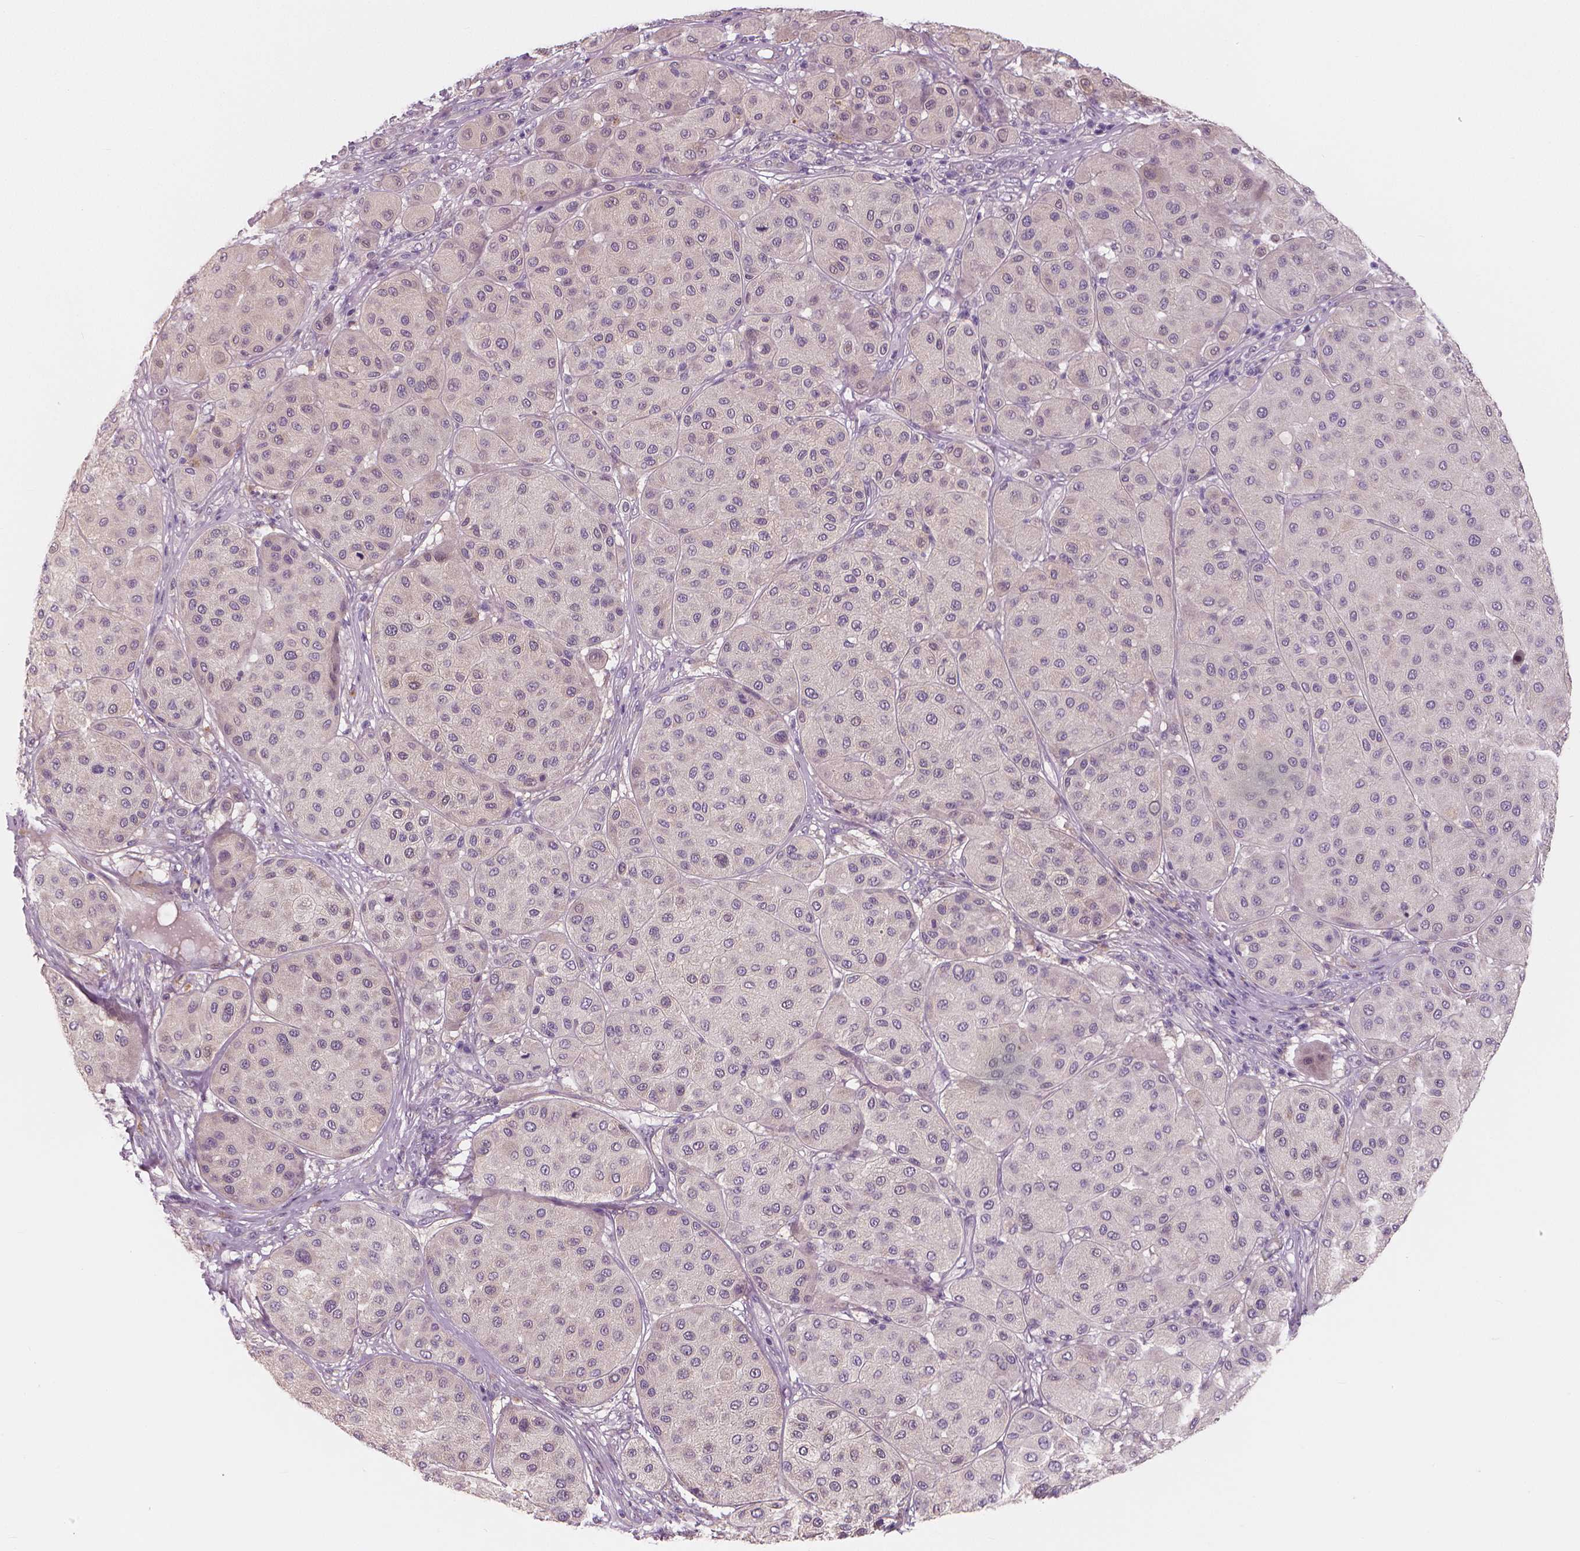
{"staining": {"intensity": "negative", "quantity": "none", "location": "none"}, "tissue": "melanoma", "cell_type": "Tumor cells", "image_type": "cancer", "snomed": [{"axis": "morphology", "description": "Malignant melanoma, Metastatic site"}, {"axis": "topography", "description": "Smooth muscle"}], "caption": "DAB immunohistochemical staining of human malignant melanoma (metastatic site) demonstrates no significant staining in tumor cells. The staining was performed using DAB to visualize the protein expression in brown, while the nuclei were stained in blue with hematoxylin (Magnification: 20x).", "gene": "RNASE7", "patient": {"sex": "male", "age": 41}}